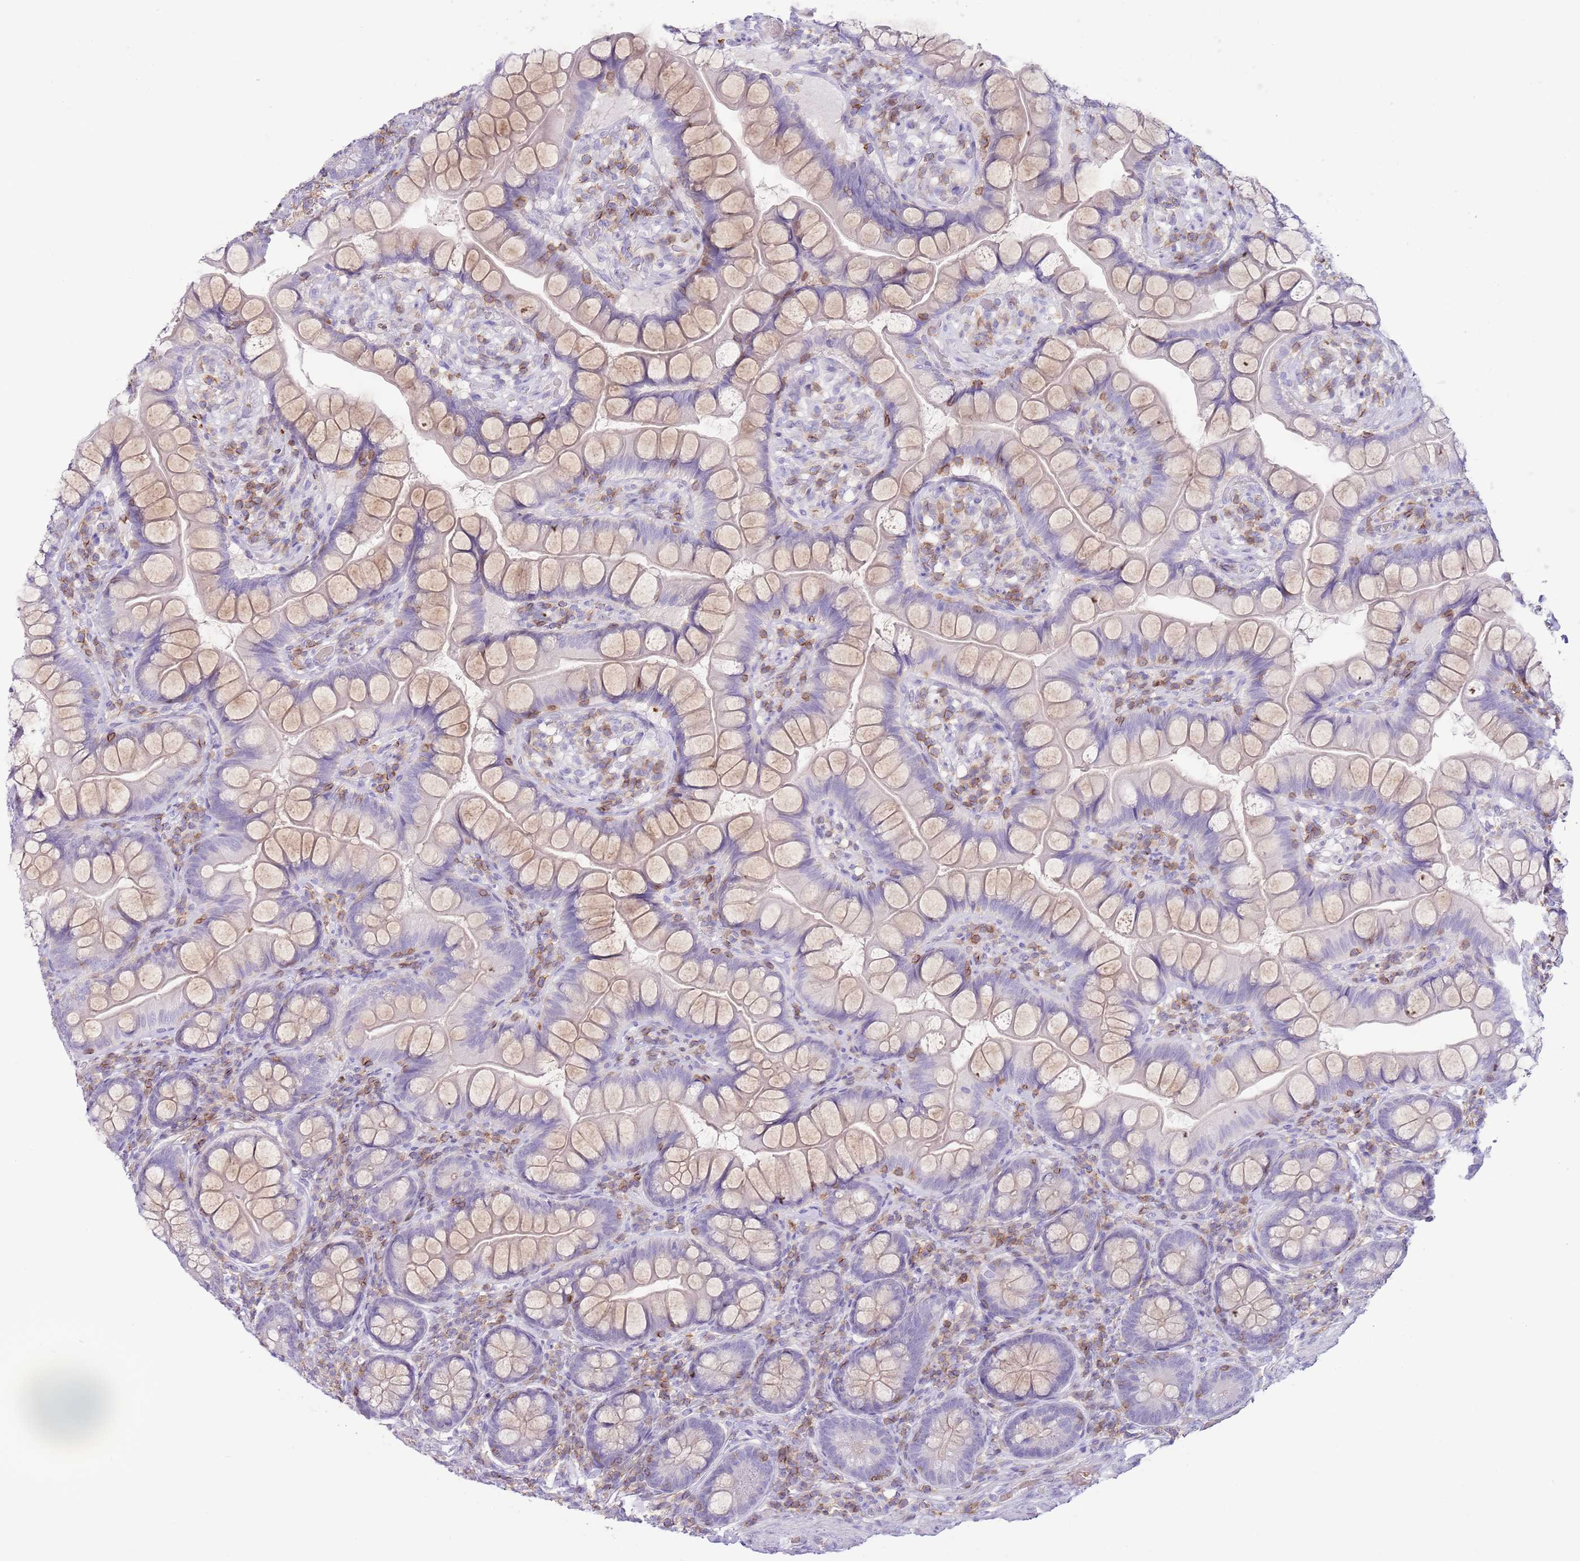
{"staining": {"intensity": "negative", "quantity": "none", "location": "none"}, "tissue": "small intestine", "cell_type": "Glandular cells", "image_type": "normal", "snomed": [{"axis": "morphology", "description": "Normal tissue, NOS"}, {"axis": "topography", "description": "Small intestine"}], "caption": "Human small intestine stained for a protein using immunohistochemistry (IHC) displays no staining in glandular cells.", "gene": "OR4Q3", "patient": {"sex": "male", "age": 70}}